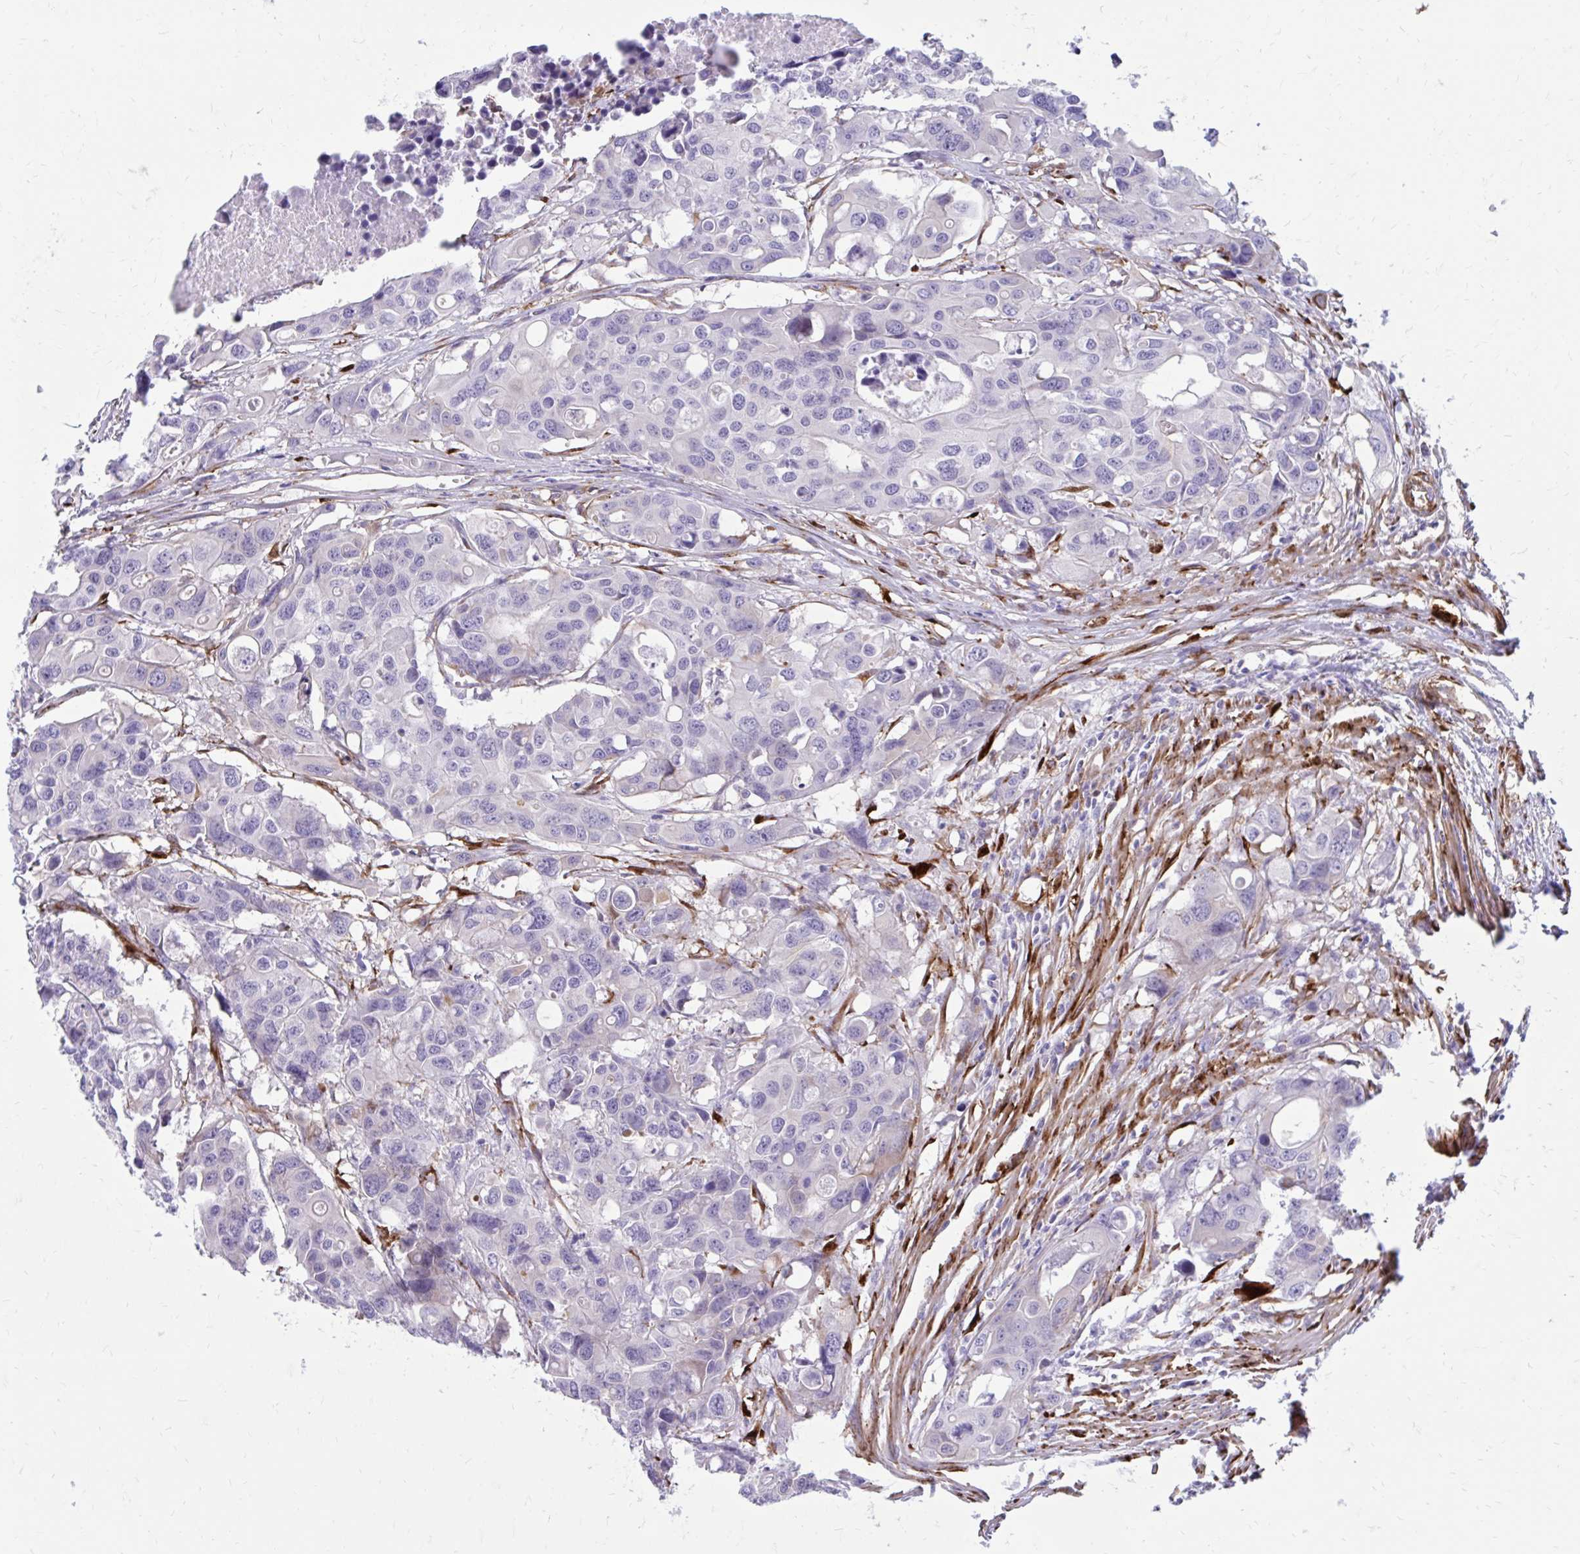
{"staining": {"intensity": "negative", "quantity": "none", "location": "none"}, "tissue": "colorectal cancer", "cell_type": "Tumor cells", "image_type": "cancer", "snomed": [{"axis": "morphology", "description": "Adenocarcinoma, NOS"}, {"axis": "topography", "description": "Colon"}], "caption": "Immunohistochemistry (IHC) image of neoplastic tissue: colorectal cancer (adenocarcinoma) stained with DAB (3,3'-diaminobenzidine) exhibits no significant protein expression in tumor cells.", "gene": "BEND5", "patient": {"sex": "male", "age": 77}}